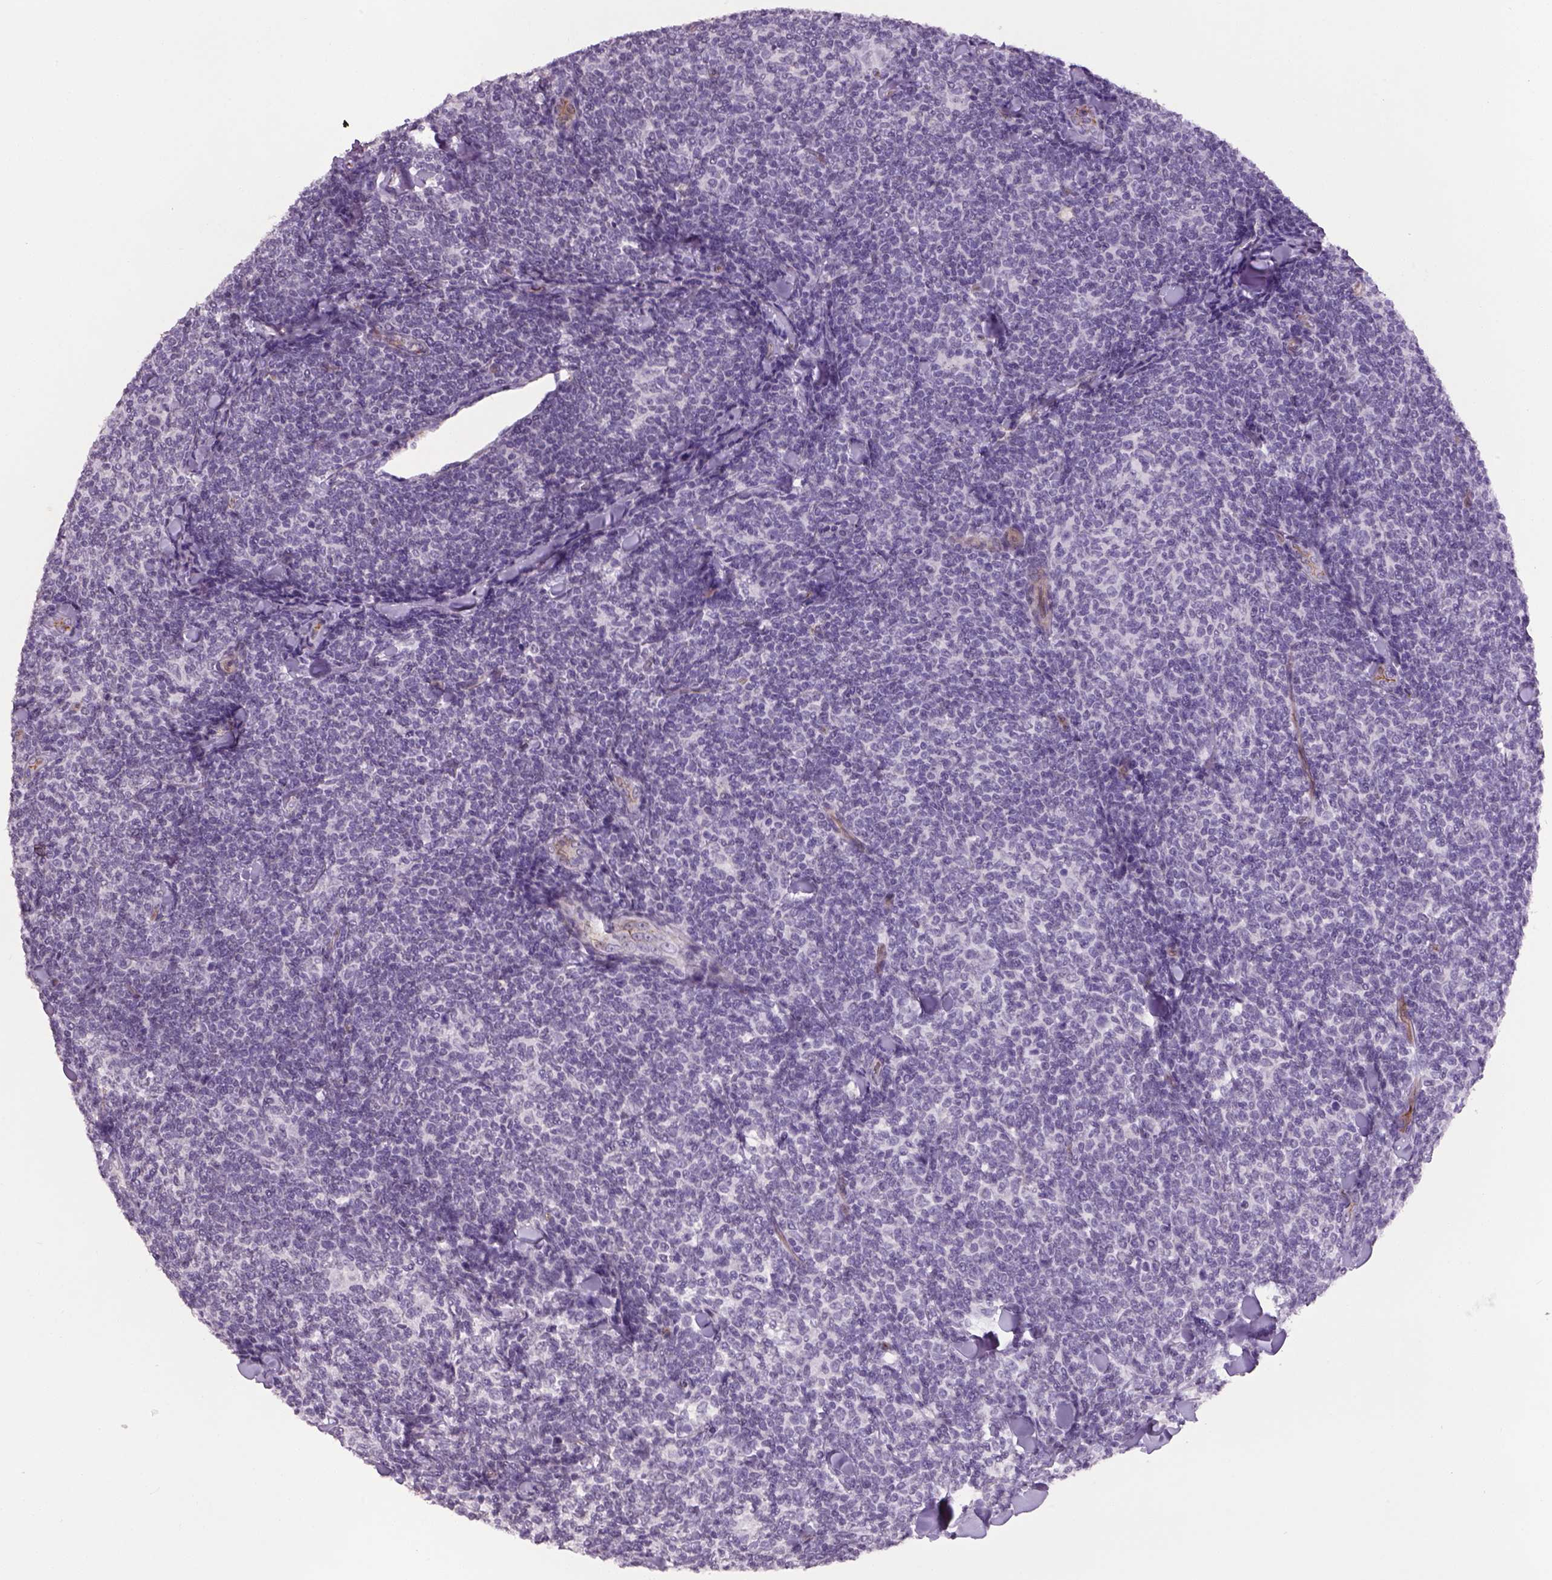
{"staining": {"intensity": "negative", "quantity": "none", "location": "none"}, "tissue": "lymphoma", "cell_type": "Tumor cells", "image_type": "cancer", "snomed": [{"axis": "morphology", "description": "Malignant lymphoma, non-Hodgkin's type, Low grade"}, {"axis": "topography", "description": "Lymph node"}], "caption": "Immunohistochemistry (IHC) photomicrograph of human malignant lymphoma, non-Hodgkin's type (low-grade) stained for a protein (brown), which exhibits no positivity in tumor cells.", "gene": "PRRT1", "patient": {"sex": "female", "age": 56}}